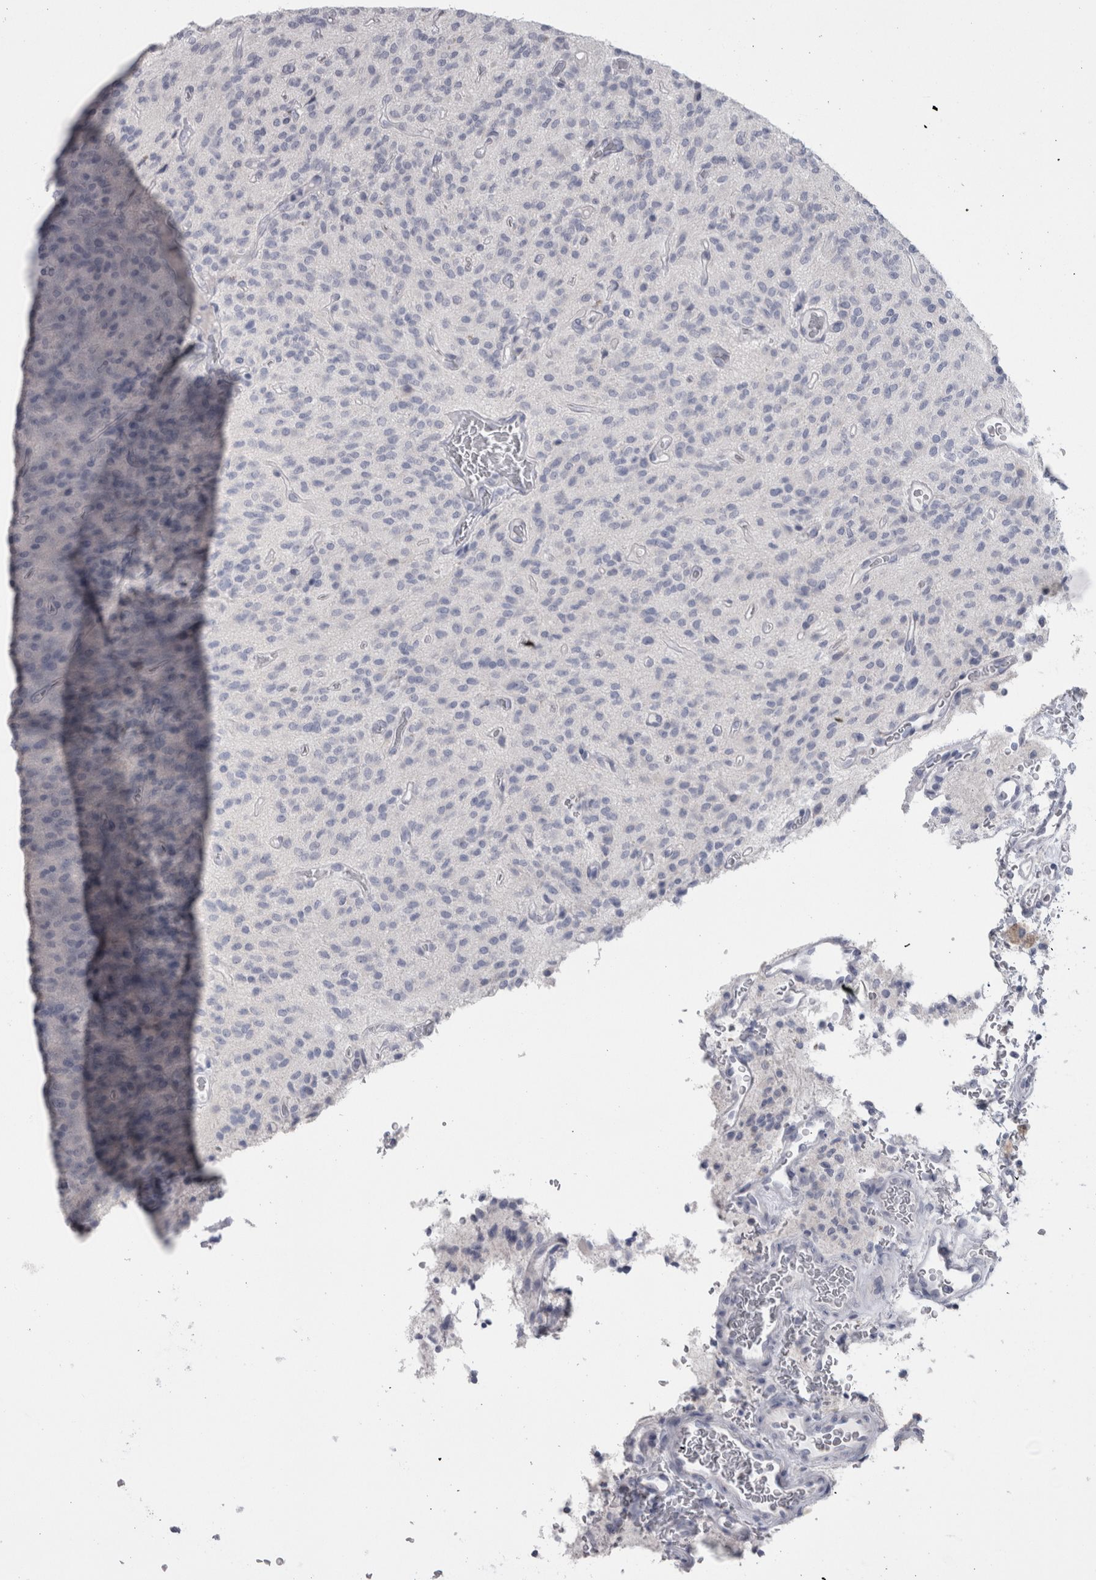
{"staining": {"intensity": "negative", "quantity": "none", "location": "none"}, "tissue": "glioma", "cell_type": "Tumor cells", "image_type": "cancer", "snomed": [{"axis": "morphology", "description": "Glioma, malignant, High grade"}, {"axis": "topography", "description": "Brain"}], "caption": "Photomicrograph shows no significant protein staining in tumor cells of malignant glioma (high-grade).", "gene": "MSMB", "patient": {"sex": "male", "age": 34}}